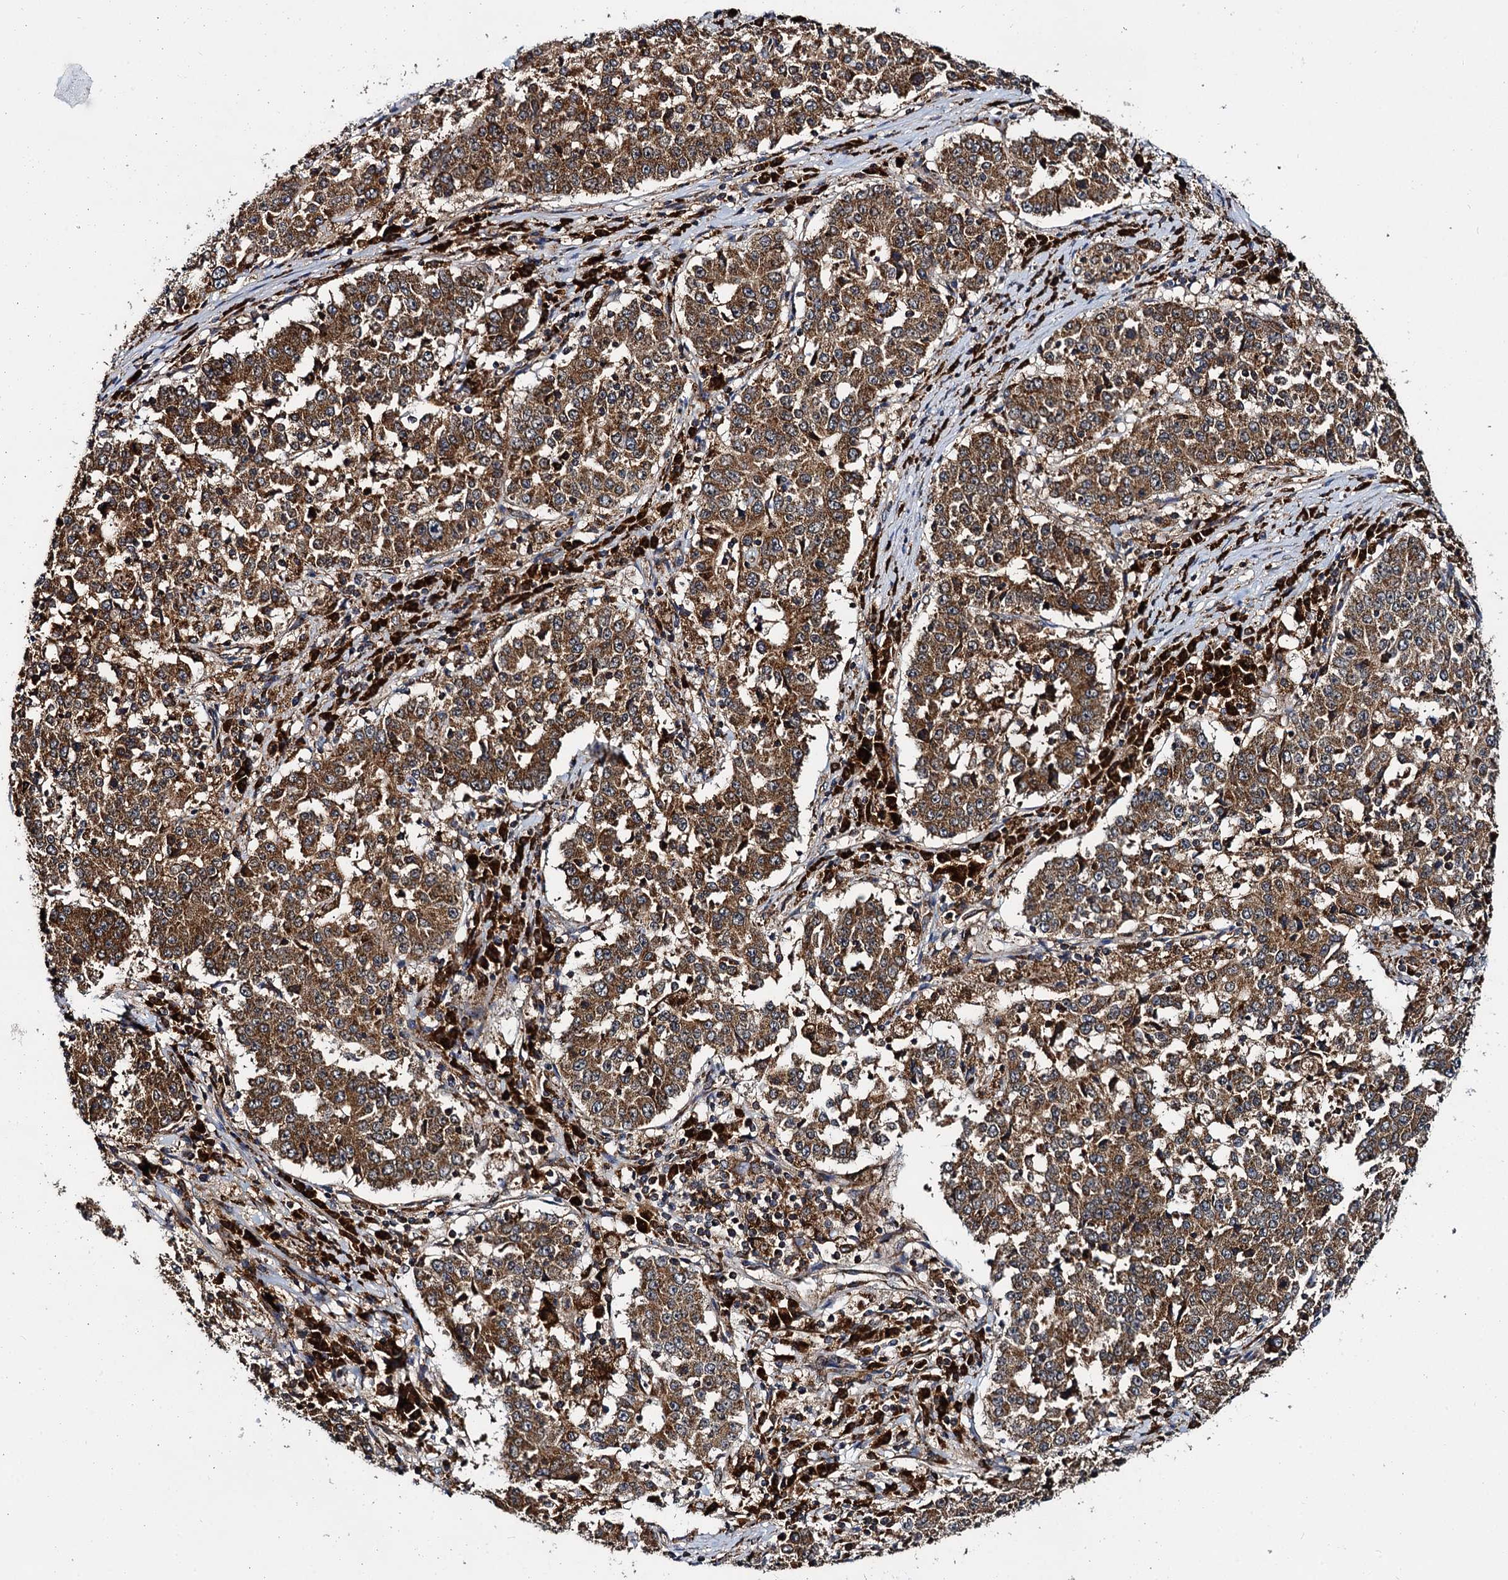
{"staining": {"intensity": "strong", "quantity": ">75%", "location": "cytoplasmic/membranous"}, "tissue": "stomach cancer", "cell_type": "Tumor cells", "image_type": "cancer", "snomed": [{"axis": "morphology", "description": "Adenocarcinoma, NOS"}, {"axis": "topography", "description": "Stomach"}], "caption": "IHC photomicrograph of stomach adenocarcinoma stained for a protein (brown), which reveals high levels of strong cytoplasmic/membranous positivity in approximately >75% of tumor cells.", "gene": "UFM1", "patient": {"sex": "male", "age": 59}}